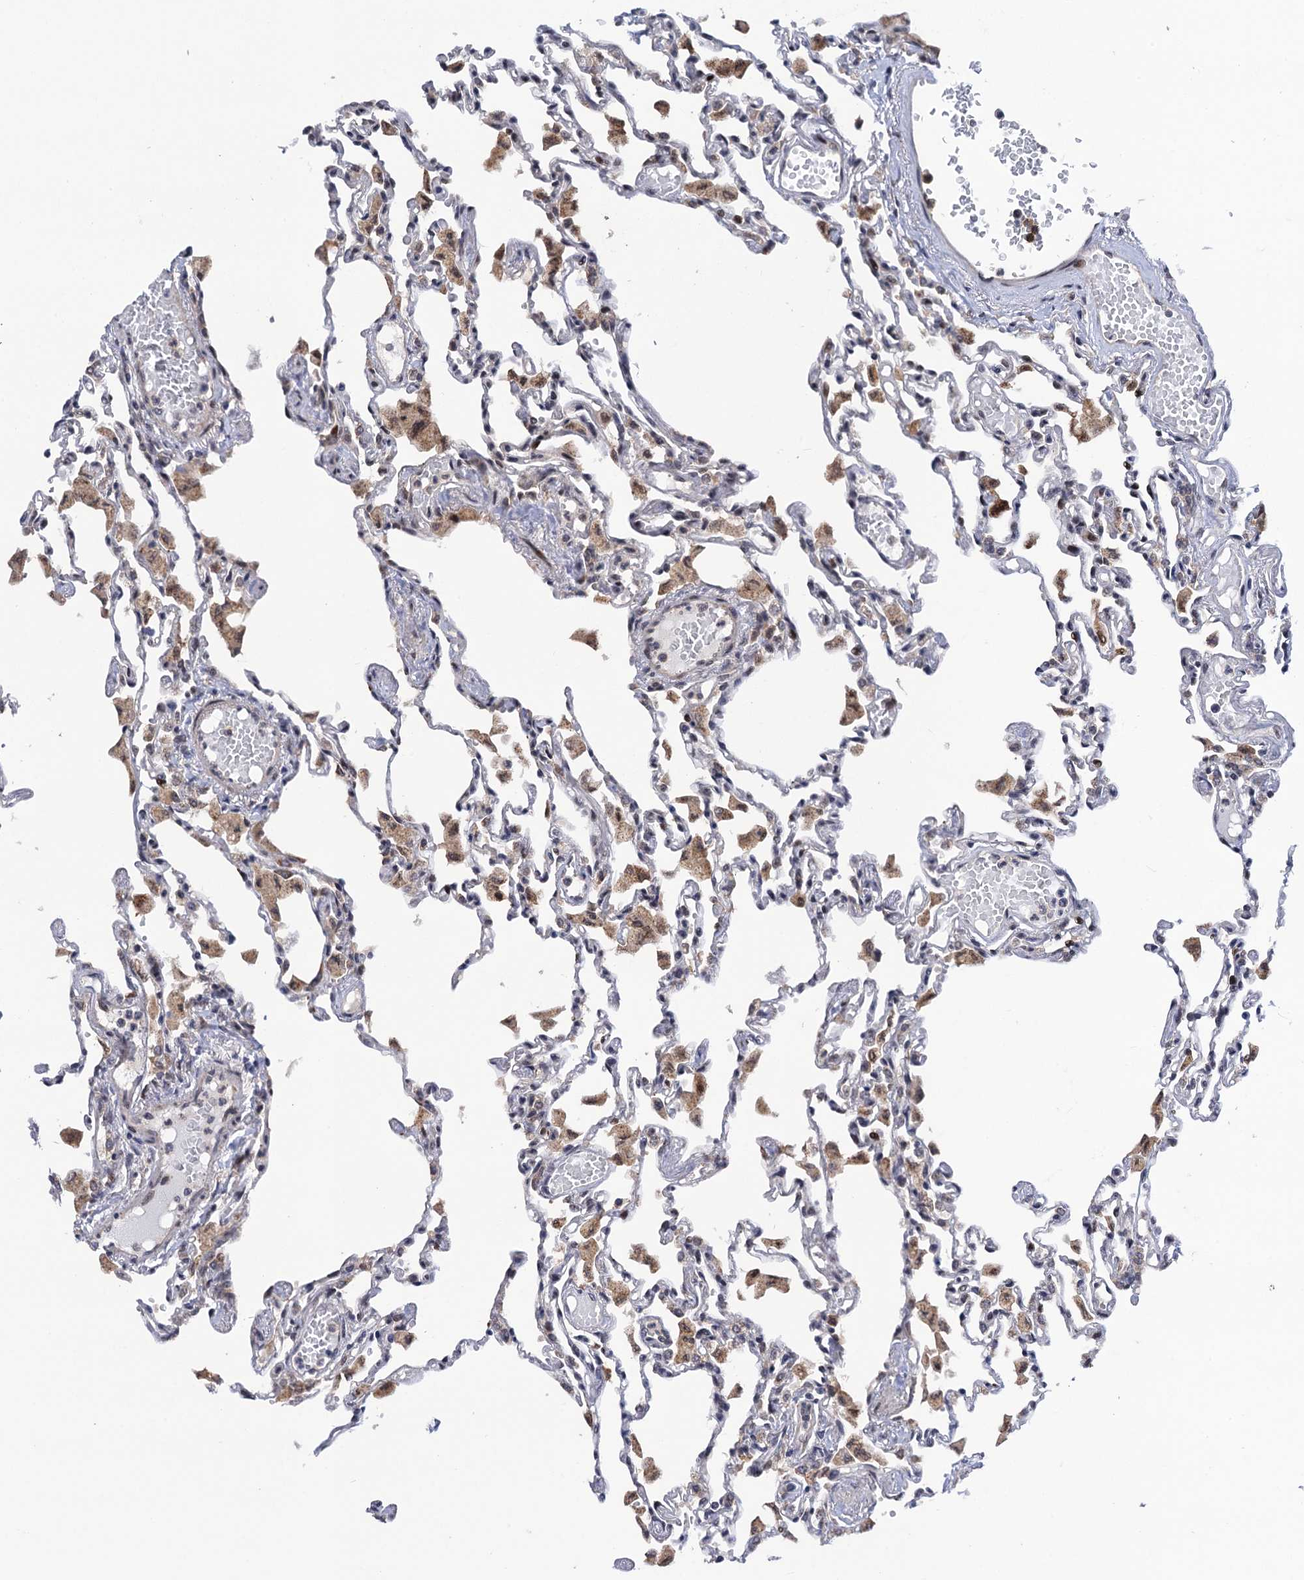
{"staining": {"intensity": "moderate", "quantity": "<25%", "location": "nuclear"}, "tissue": "lung", "cell_type": "Alveolar cells", "image_type": "normal", "snomed": [{"axis": "morphology", "description": "Normal tissue, NOS"}, {"axis": "topography", "description": "Bronchus"}, {"axis": "topography", "description": "Lung"}], "caption": "A high-resolution image shows immunohistochemistry (IHC) staining of benign lung, which demonstrates moderate nuclear staining in about <25% of alveolar cells.", "gene": "ZAR1L", "patient": {"sex": "female", "age": 49}}